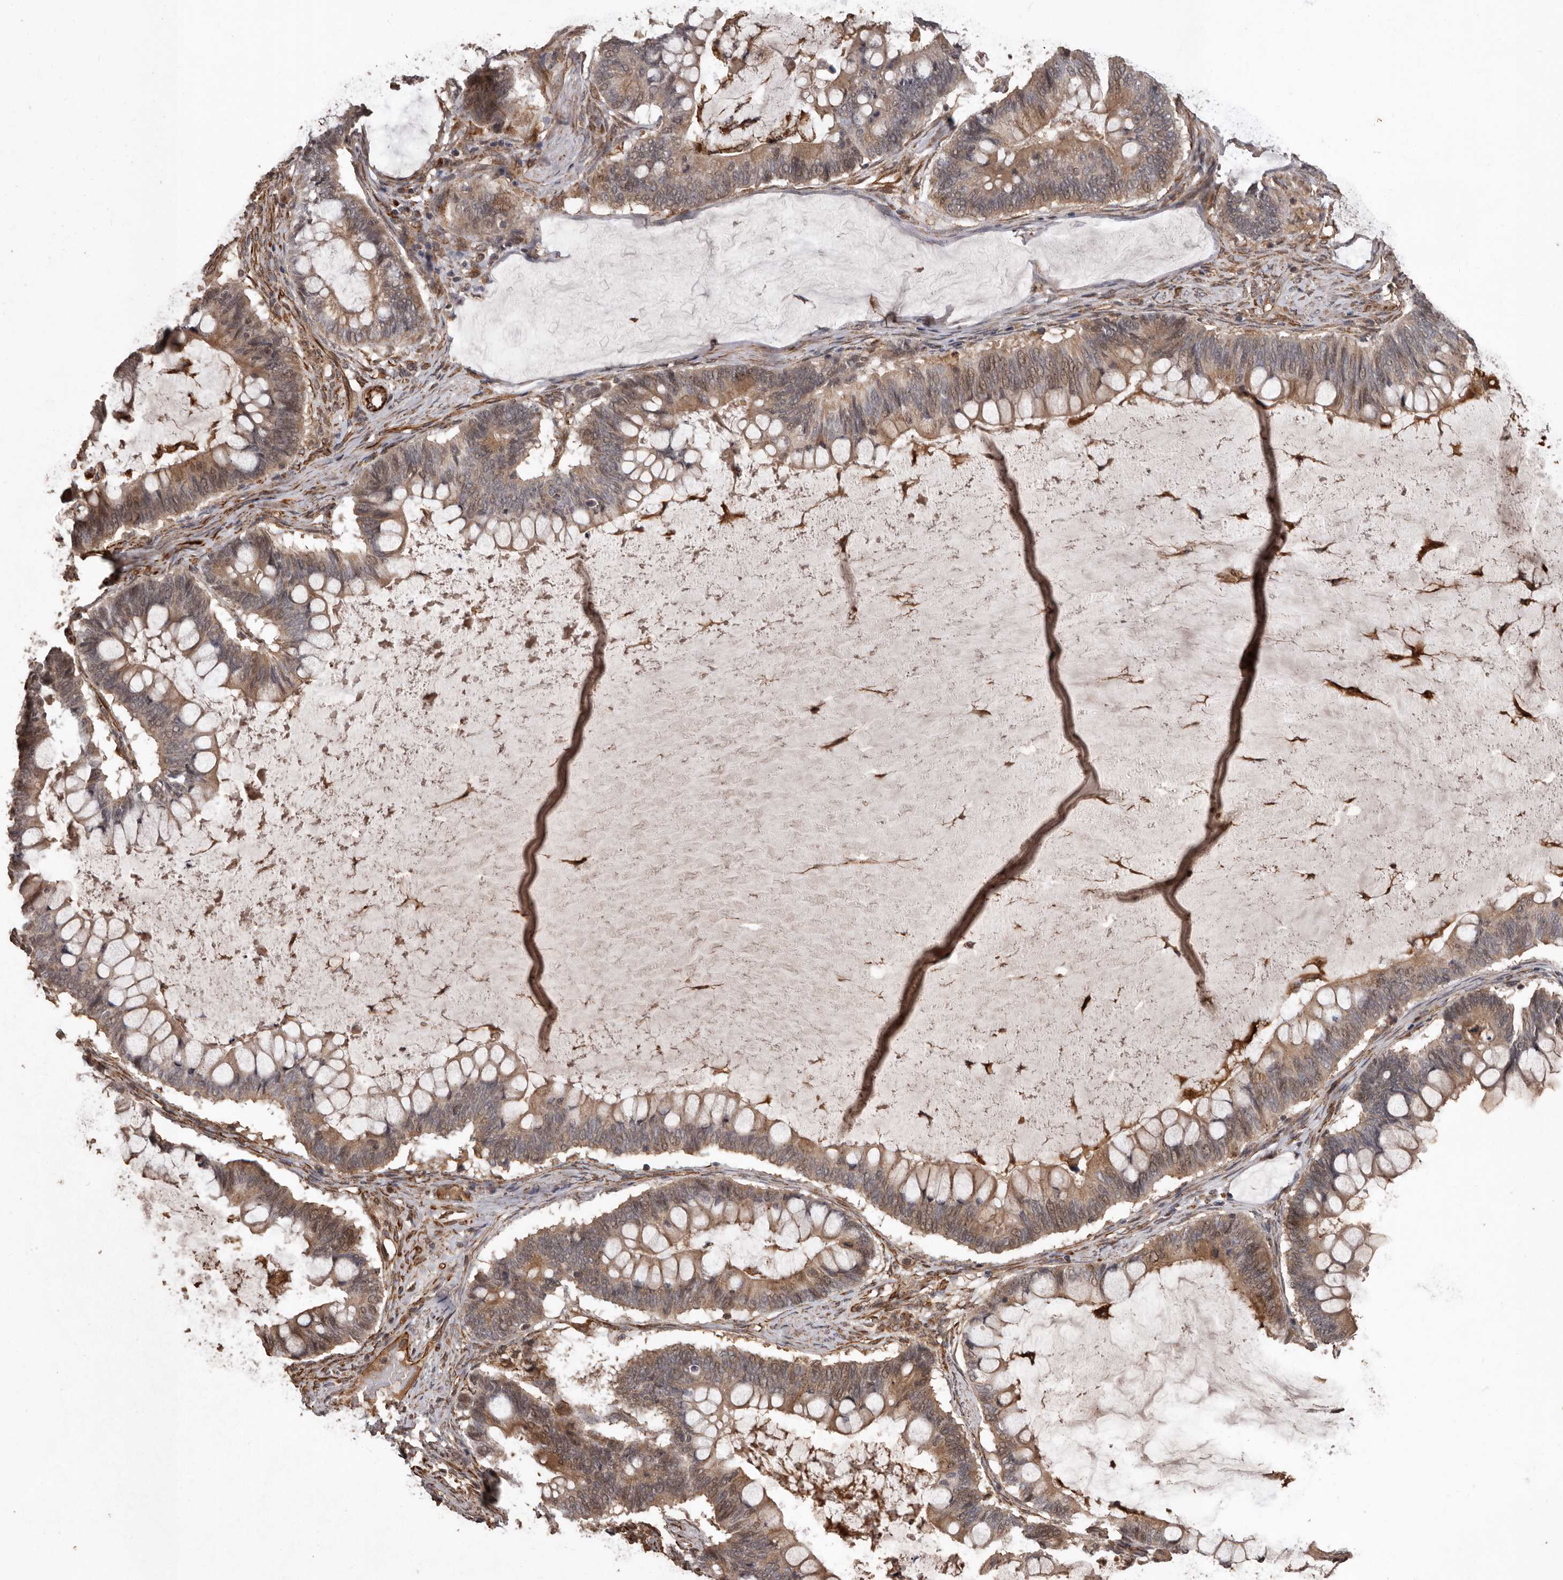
{"staining": {"intensity": "moderate", "quantity": ">75%", "location": "cytoplasmic/membranous,nuclear"}, "tissue": "ovarian cancer", "cell_type": "Tumor cells", "image_type": "cancer", "snomed": [{"axis": "morphology", "description": "Cystadenocarcinoma, mucinous, NOS"}, {"axis": "topography", "description": "Ovary"}], "caption": "Immunohistochemical staining of ovarian cancer (mucinous cystadenocarcinoma) demonstrates medium levels of moderate cytoplasmic/membranous and nuclear protein positivity in about >75% of tumor cells.", "gene": "BRAT1", "patient": {"sex": "female", "age": 61}}